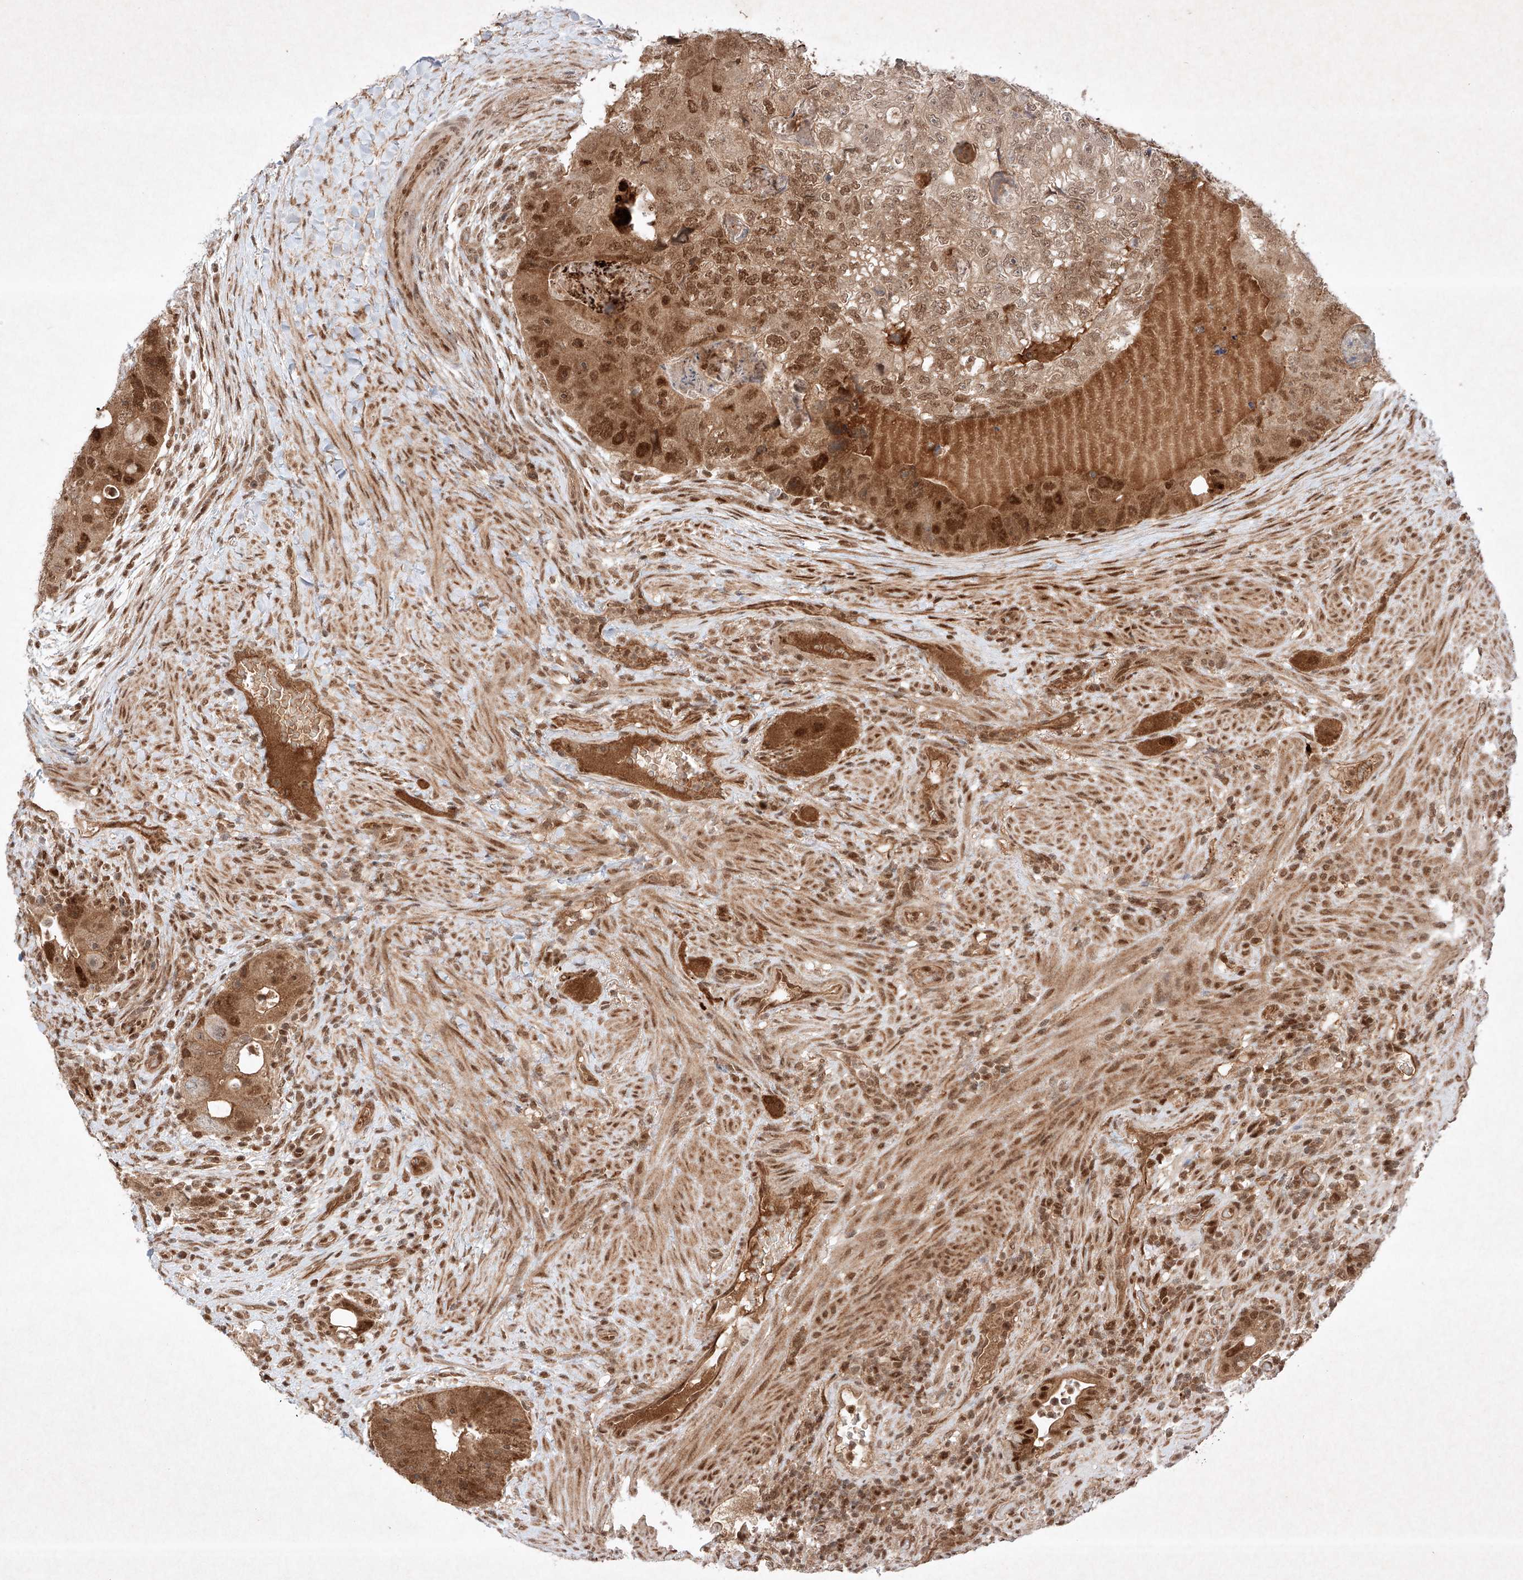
{"staining": {"intensity": "moderate", "quantity": ">75%", "location": "cytoplasmic/membranous,nuclear"}, "tissue": "colorectal cancer", "cell_type": "Tumor cells", "image_type": "cancer", "snomed": [{"axis": "morphology", "description": "Adenocarcinoma, NOS"}, {"axis": "topography", "description": "Rectum"}], "caption": "Colorectal cancer (adenocarcinoma) stained for a protein (brown) exhibits moderate cytoplasmic/membranous and nuclear positive expression in about >75% of tumor cells.", "gene": "RNF31", "patient": {"sex": "male", "age": 59}}